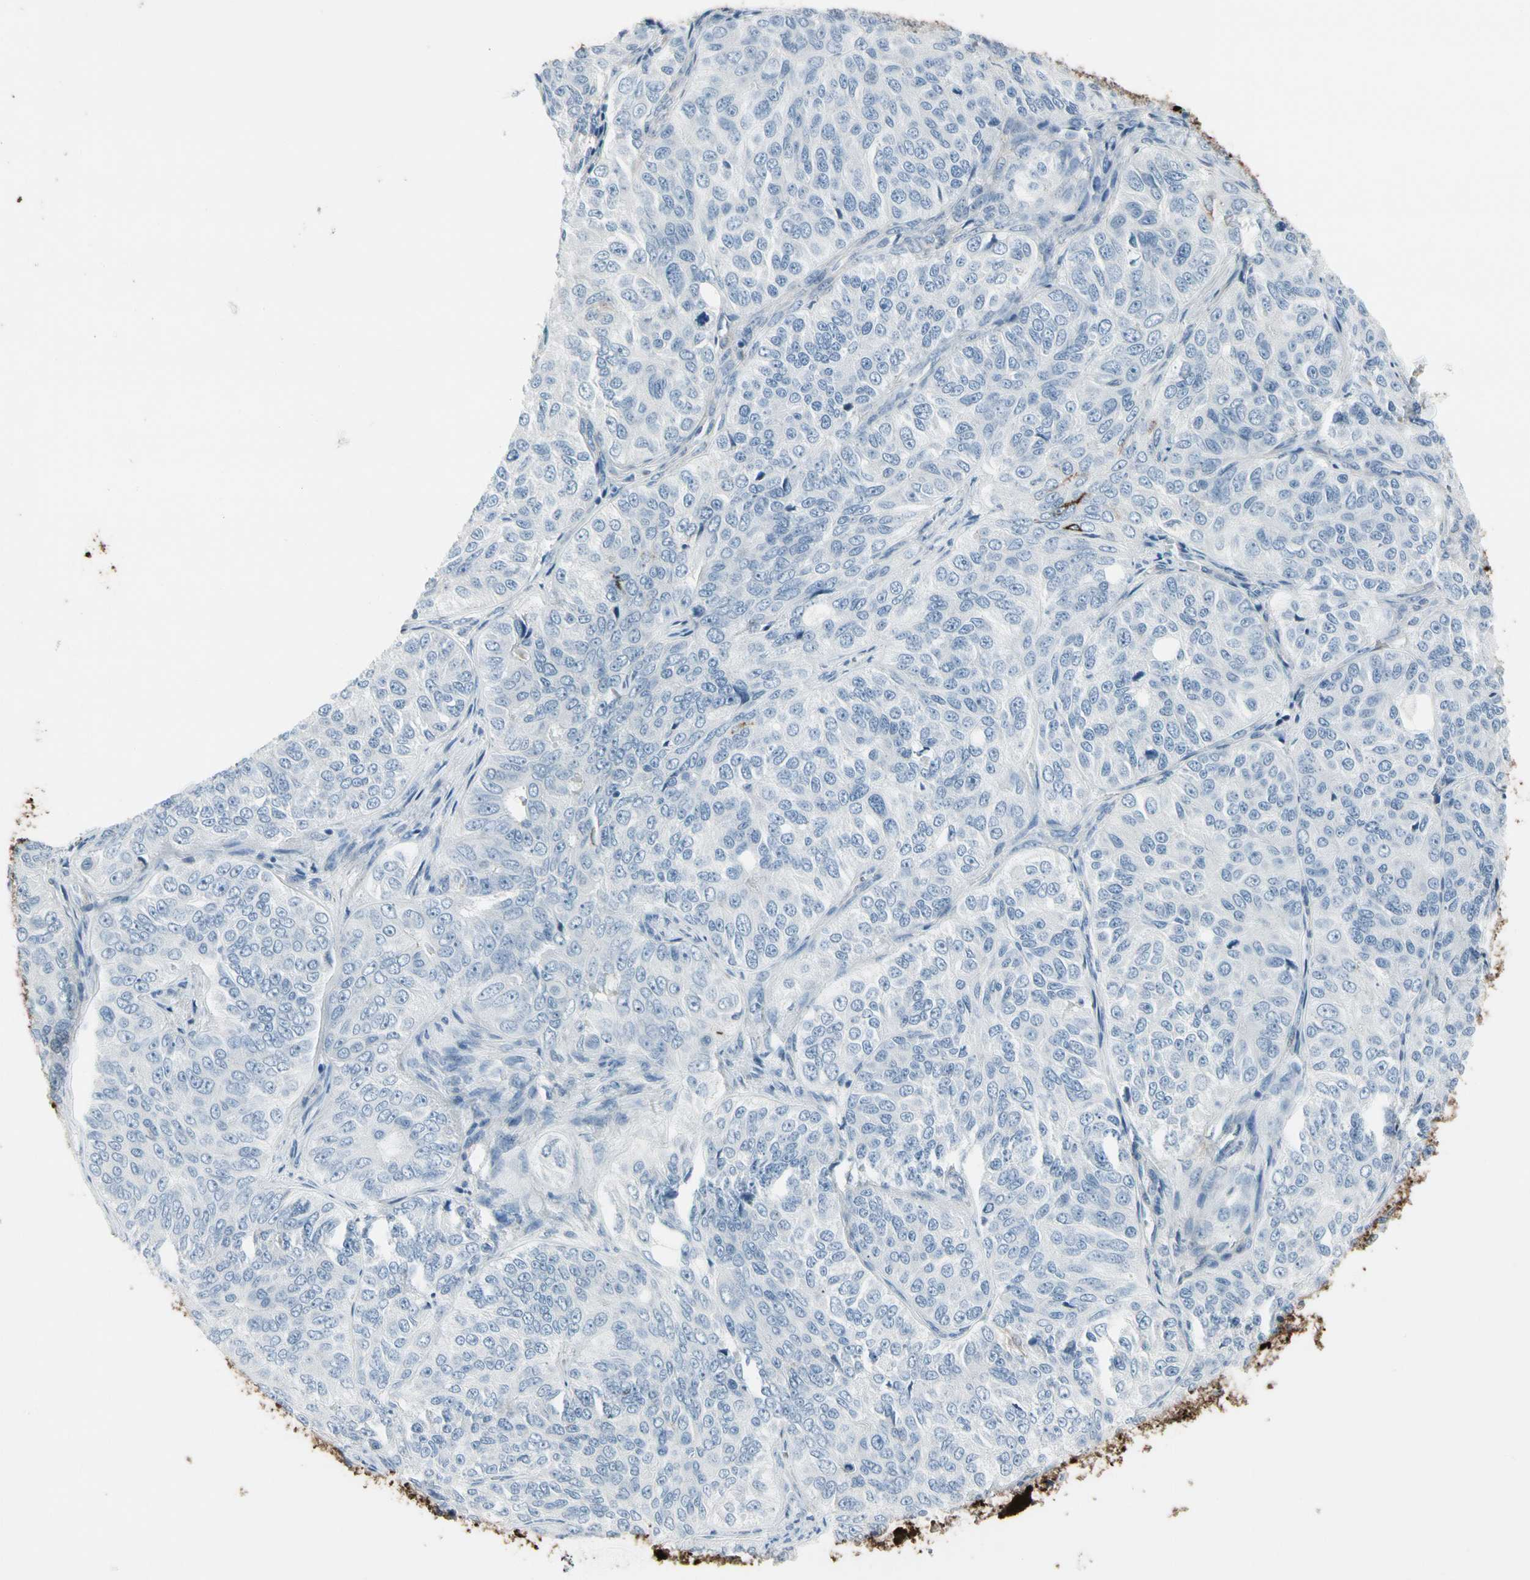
{"staining": {"intensity": "negative", "quantity": "none", "location": "none"}, "tissue": "ovarian cancer", "cell_type": "Tumor cells", "image_type": "cancer", "snomed": [{"axis": "morphology", "description": "Carcinoma, endometroid"}, {"axis": "topography", "description": "Ovary"}], "caption": "Immunohistochemical staining of human ovarian endometroid carcinoma shows no significant positivity in tumor cells. Brightfield microscopy of IHC stained with DAB (brown) and hematoxylin (blue), captured at high magnification.", "gene": "PIGR", "patient": {"sex": "female", "age": 51}}